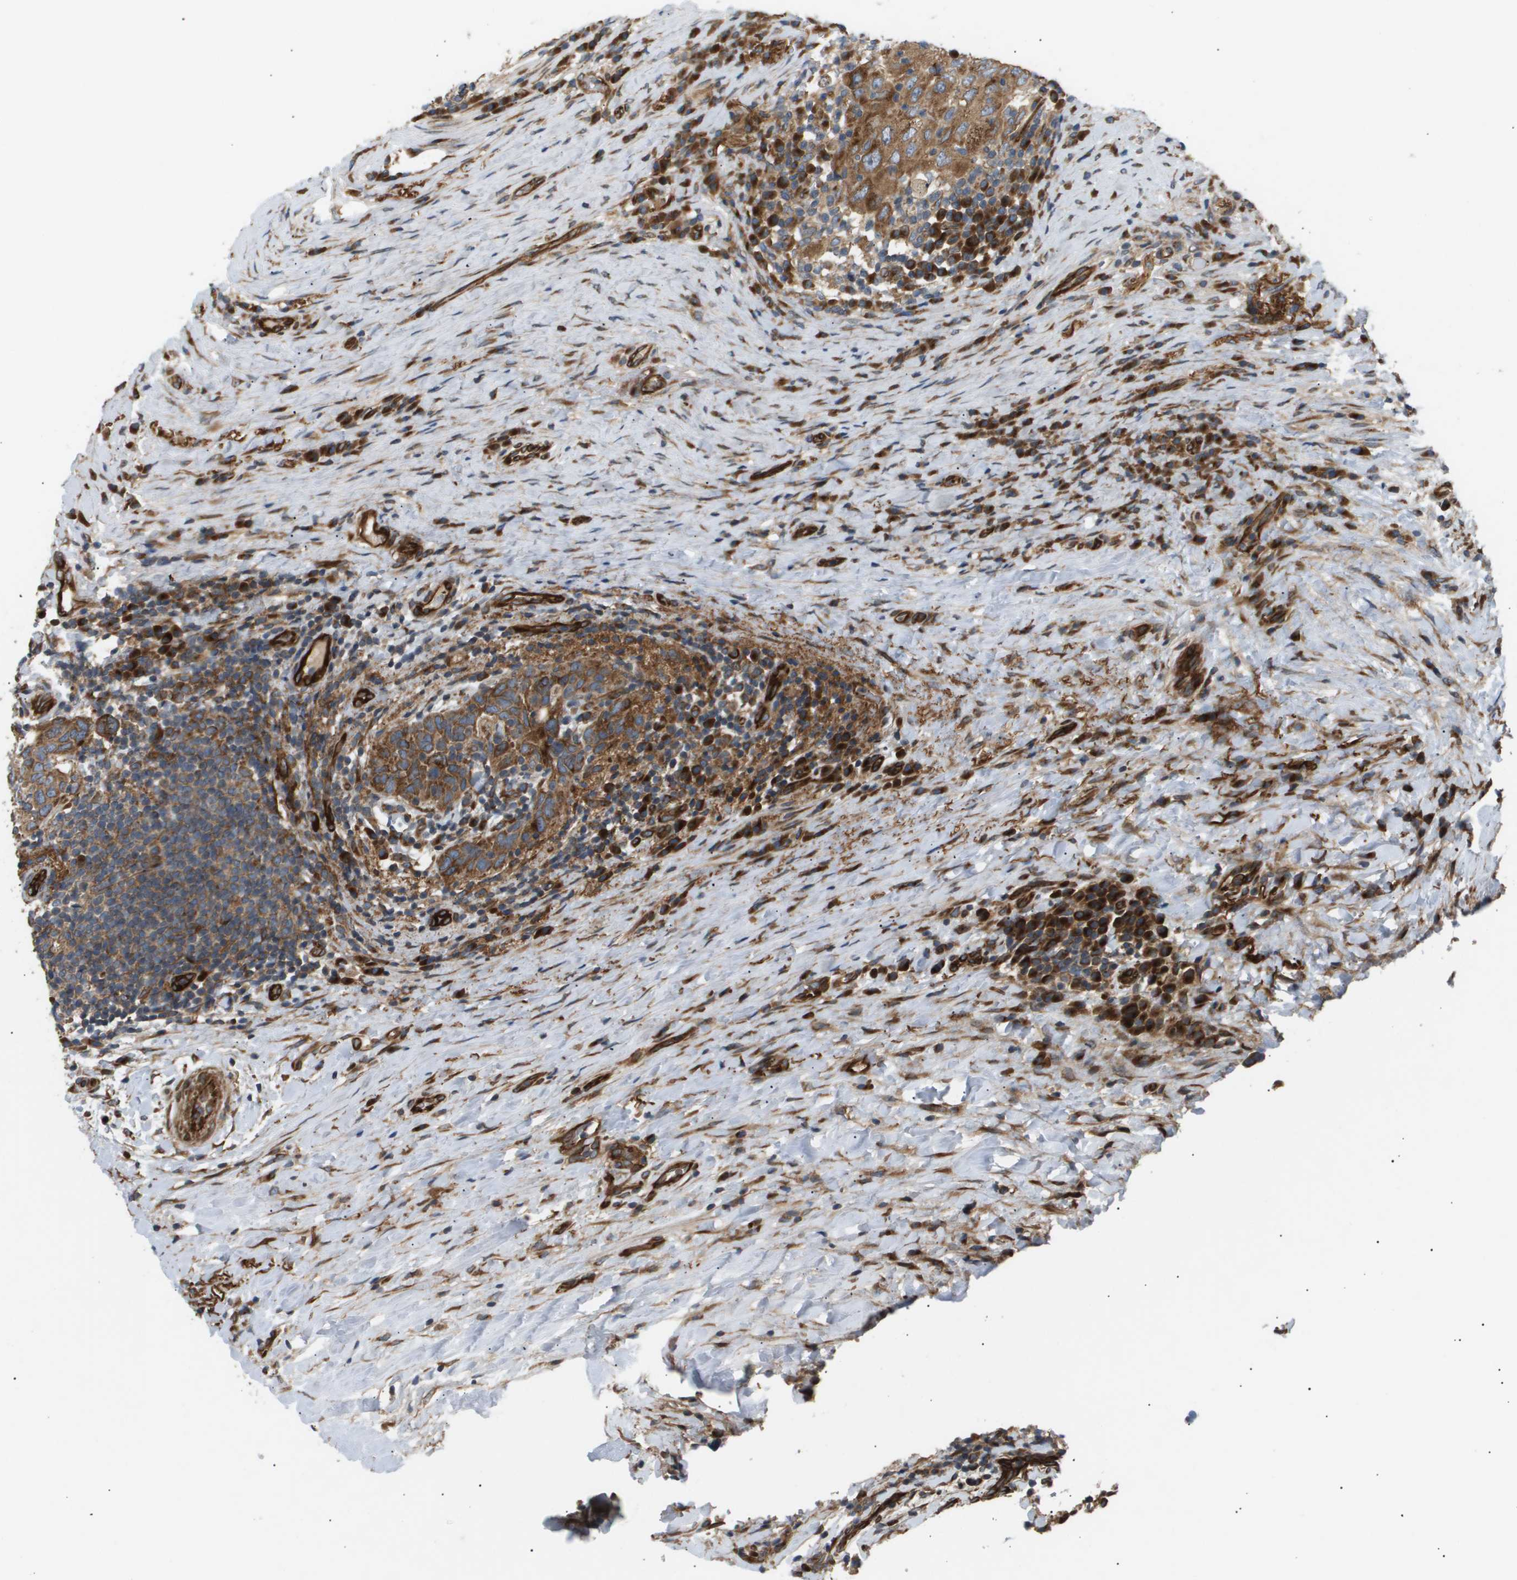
{"staining": {"intensity": "strong", "quantity": ">75%", "location": "cytoplasmic/membranous"}, "tissue": "breast cancer", "cell_type": "Tumor cells", "image_type": "cancer", "snomed": [{"axis": "morphology", "description": "Duct carcinoma"}, {"axis": "topography", "description": "Breast"}], "caption": "Tumor cells exhibit high levels of strong cytoplasmic/membranous positivity in about >75% of cells in human breast cancer. (DAB = brown stain, brightfield microscopy at high magnification).", "gene": "LYSMD3", "patient": {"sex": "female", "age": 37}}